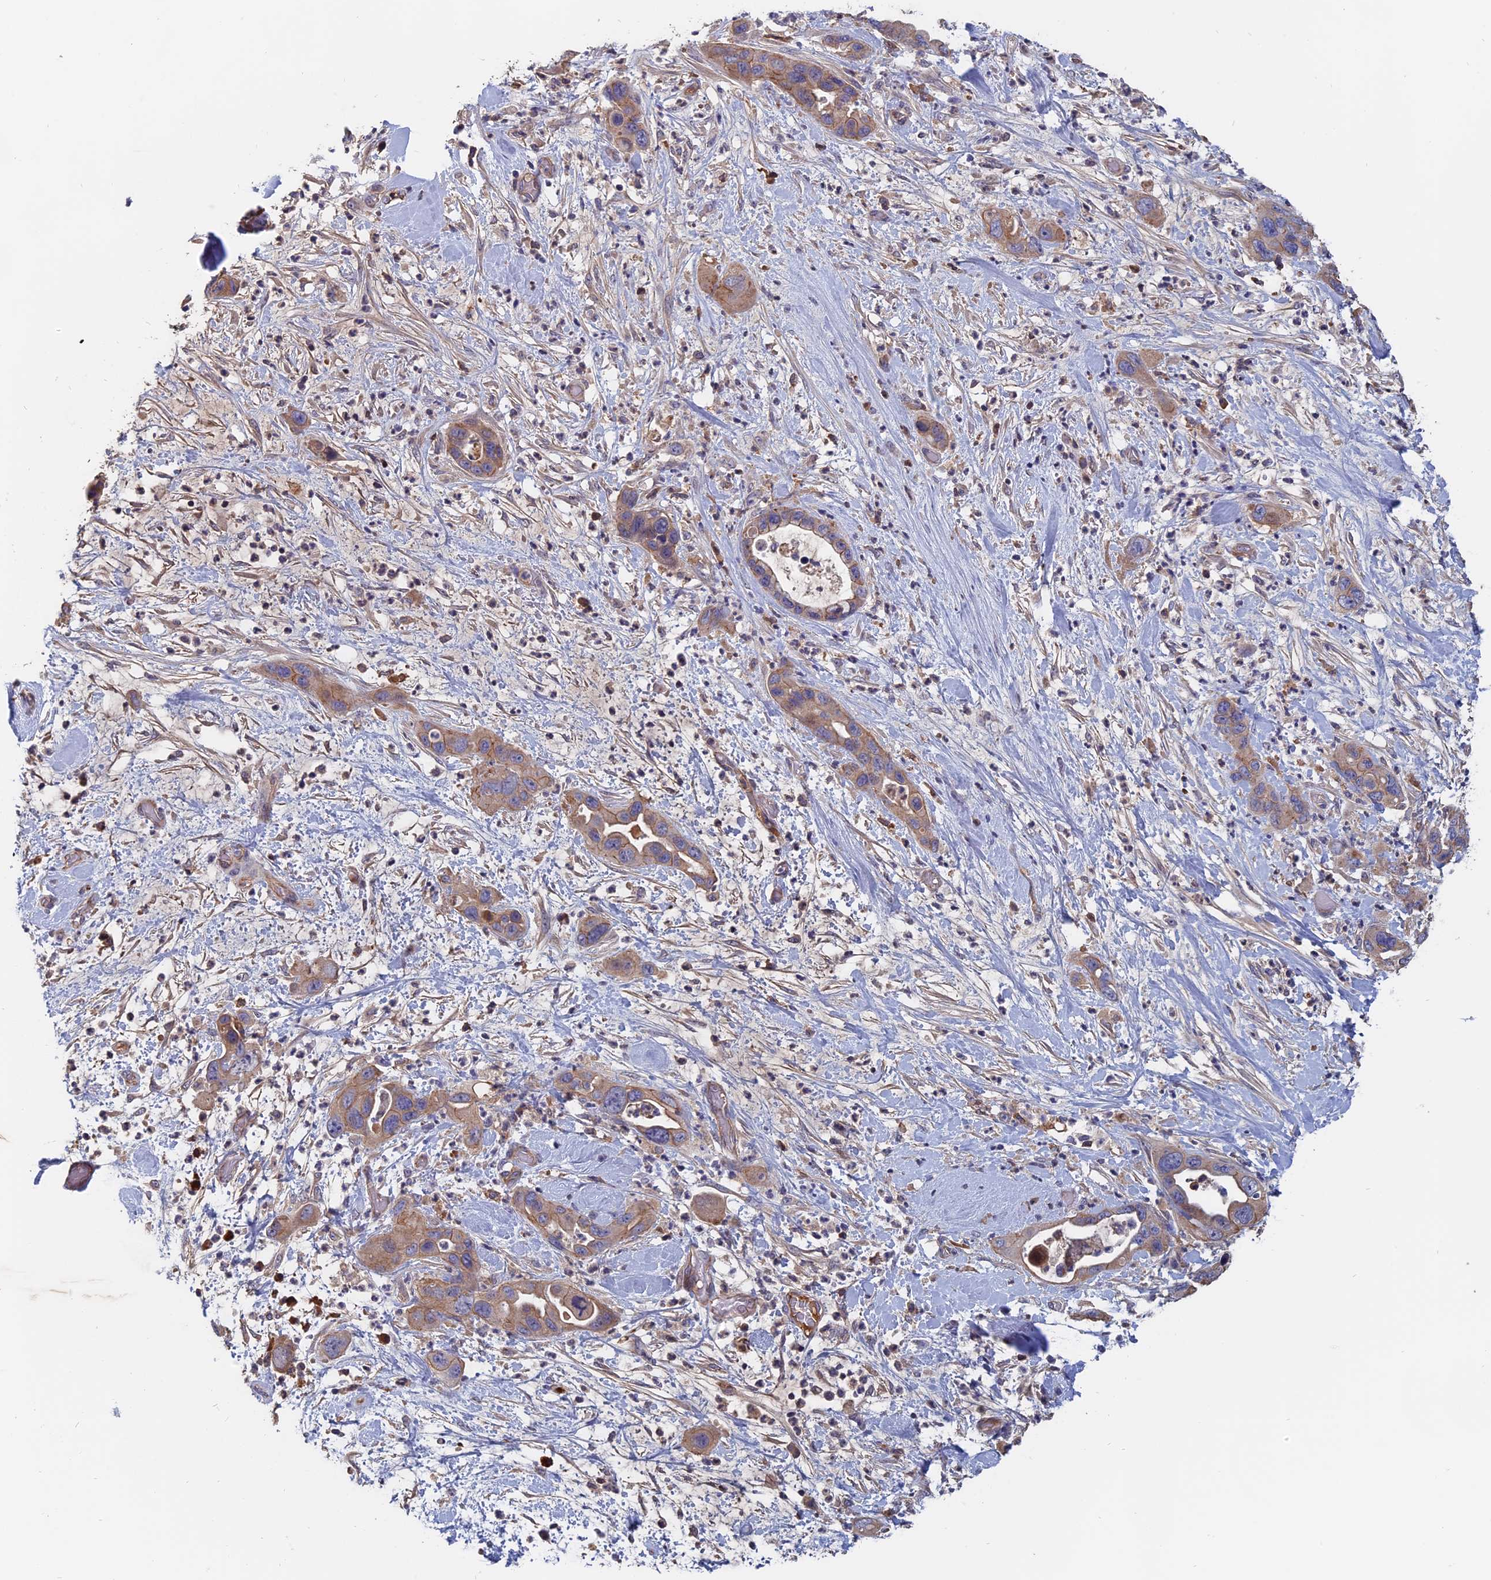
{"staining": {"intensity": "weak", "quantity": ">75%", "location": "cytoplasmic/membranous"}, "tissue": "pancreatic cancer", "cell_type": "Tumor cells", "image_type": "cancer", "snomed": [{"axis": "morphology", "description": "Adenocarcinoma, NOS"}, {"axis": "topography", "description": "Pancreas"}], "caption": "Protein staining of adenocarcinoma (pancreatic) tissue shows weak cytoplasmic/membranous expression in approximately >75% of tumor cells.", "gene": "SLC33A1", "patient": {"sex": "female", "age": 71}}